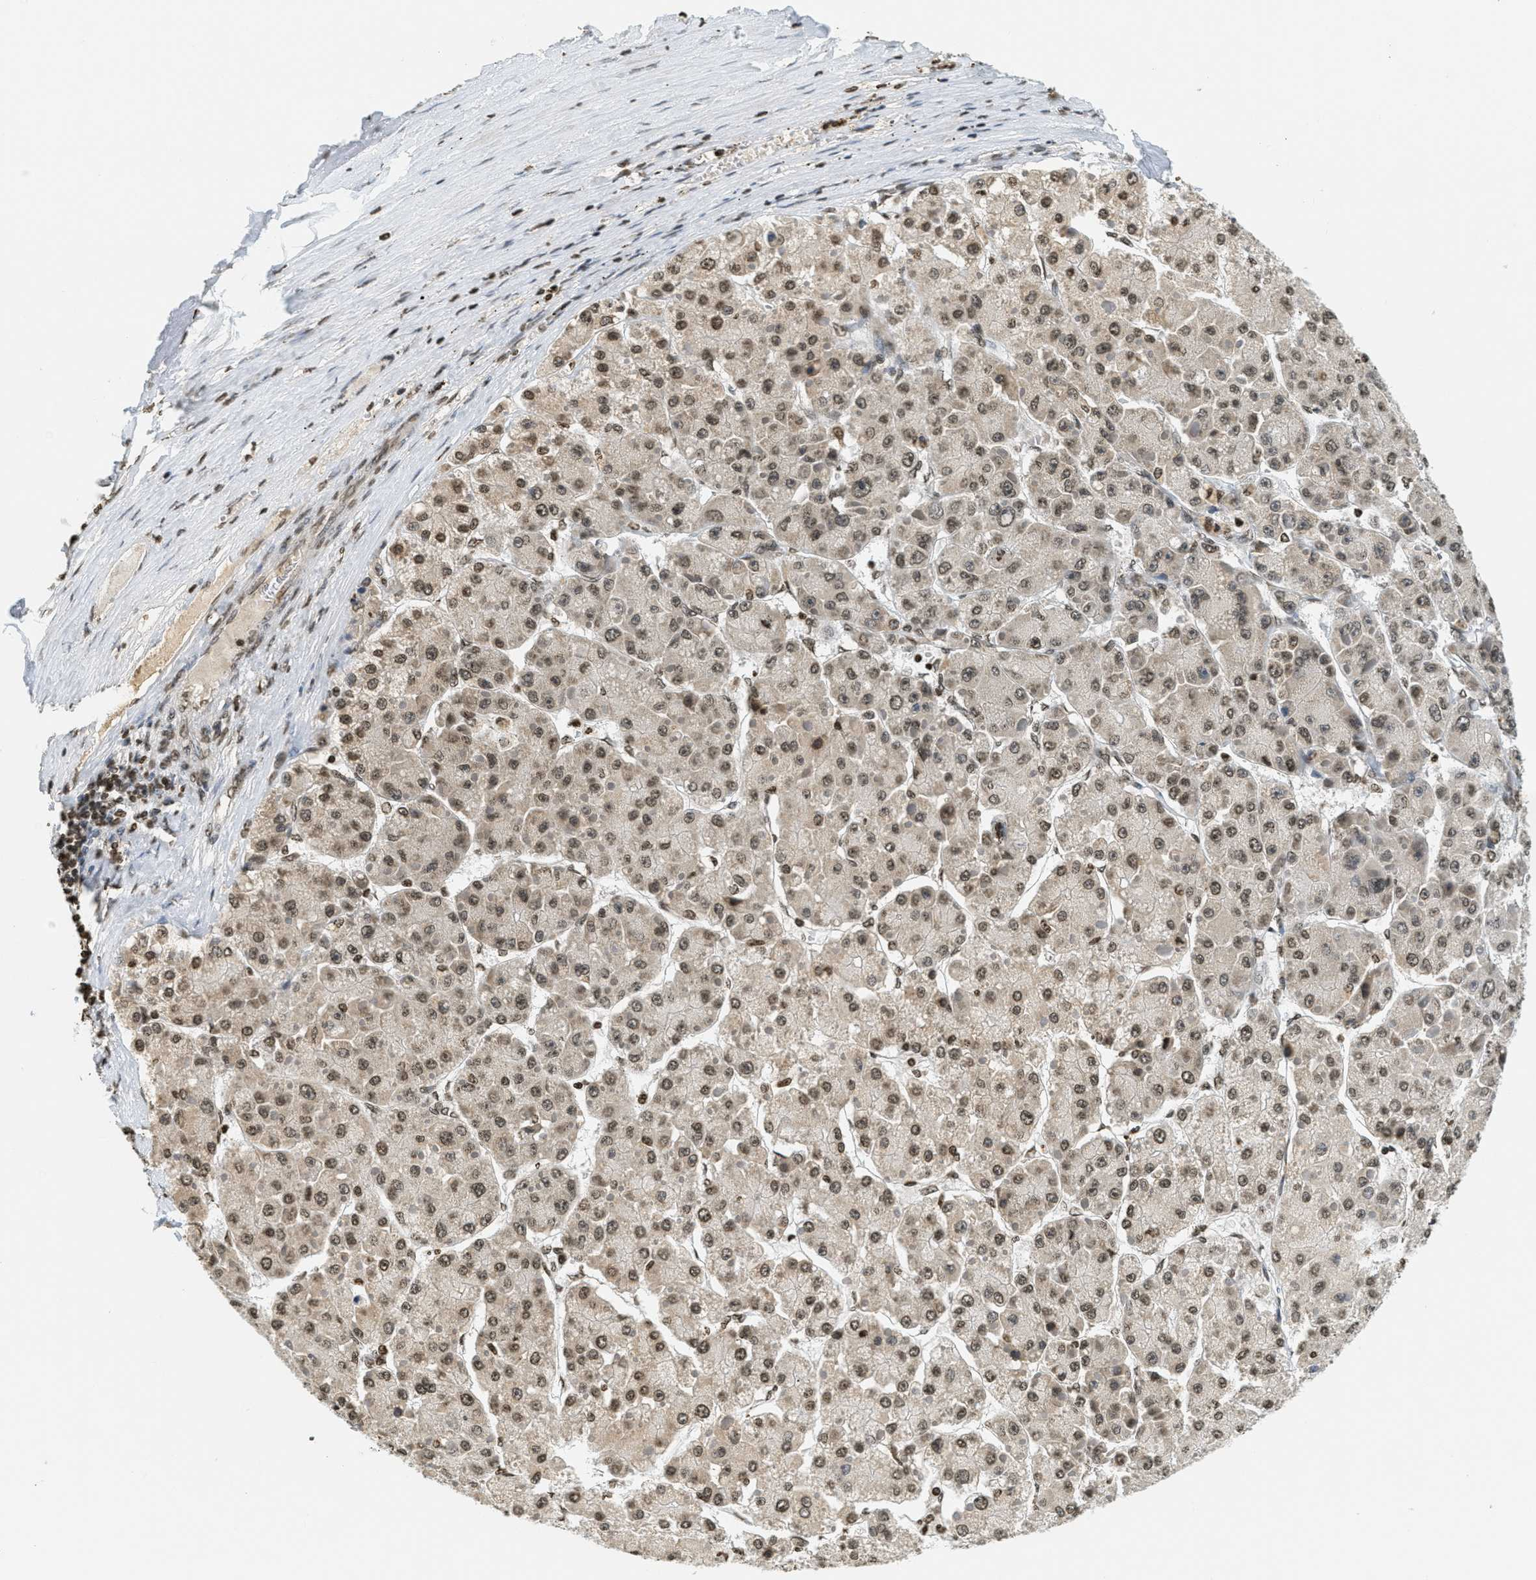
{"staining": {"intensity": "moderate", "quantity": ">75%", "location": "nuclear"}, "tissue": "liver cancer", "cell_type": "Tumor cells", "image_type": "cancer", "snomed": [{"axis": "morphology", "description": "Carcinoma, Hepatocellular, NOS"}, {"axis": "topography", "description": "Liver"}], "caption": "This histopathology image shows immunohistochemistry staining of human liver cancer (hepatocellular carcinoma), with medium moderate nuclear expression in approximately >75% of tumor cells.", "gene": "LDB2", "patient": {"sex": "female", "age": 73}}